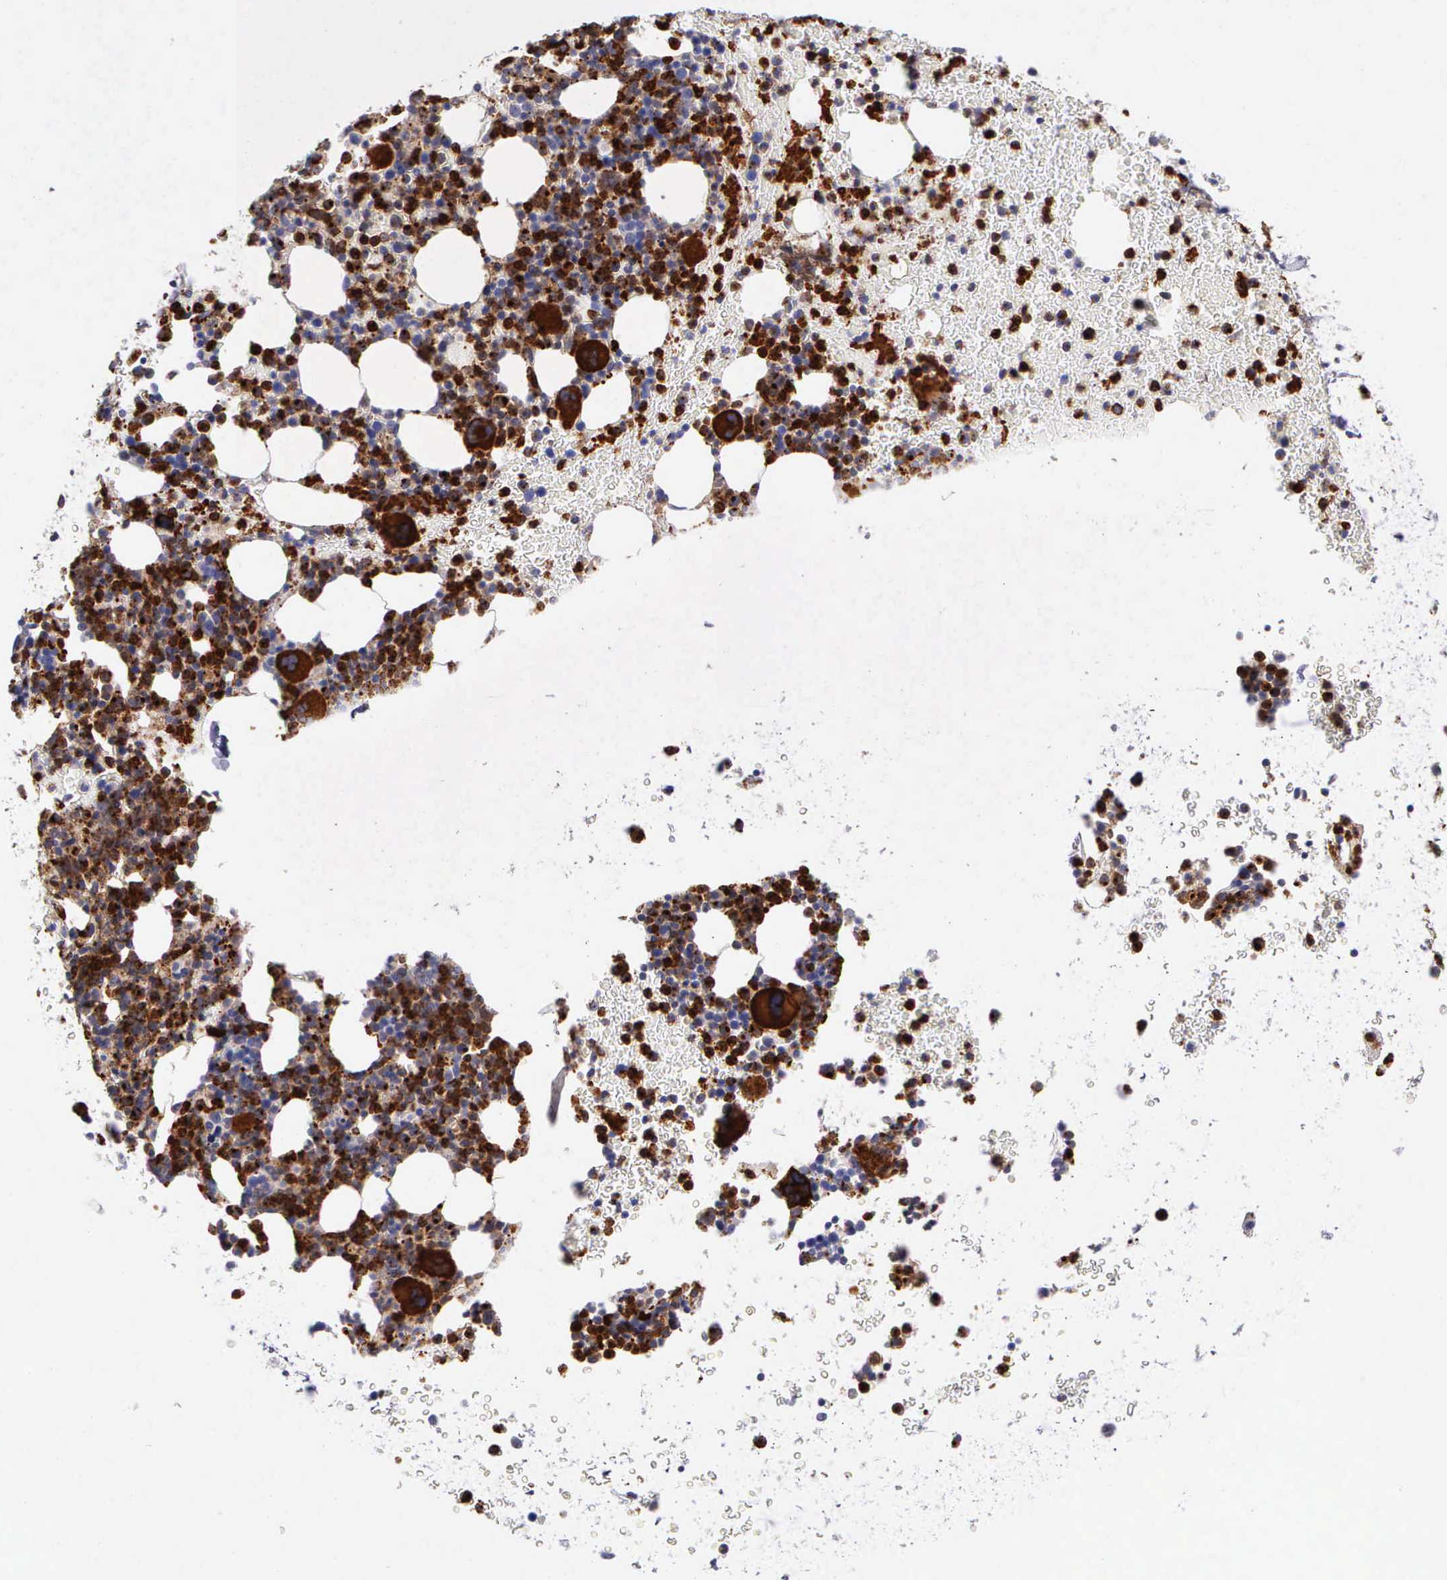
{"staining": {"intensity": "strong", "quantity": "25%-75%", "location": "cytoplasmic/membranous"}, "tissue": "bone marrow", "cell_type": "Hematopoietic cells", "image_type": "normal", "snomed": [{"axis": "morphology", "description": "Normal tissue, NOS"}, {"axis": "topography", "description": "Bone marrow"}], "caption": "Hematopoietic cells demonstrate high levels of strong cytoplasmic/membranous positivity in approximately 25%-75% of cells in normal human bone marrow. The protein is shown in brown color, while the nuclei are stained blue.", "gene": "SRGN", "patient": {"sex": "female", "age": 52}}